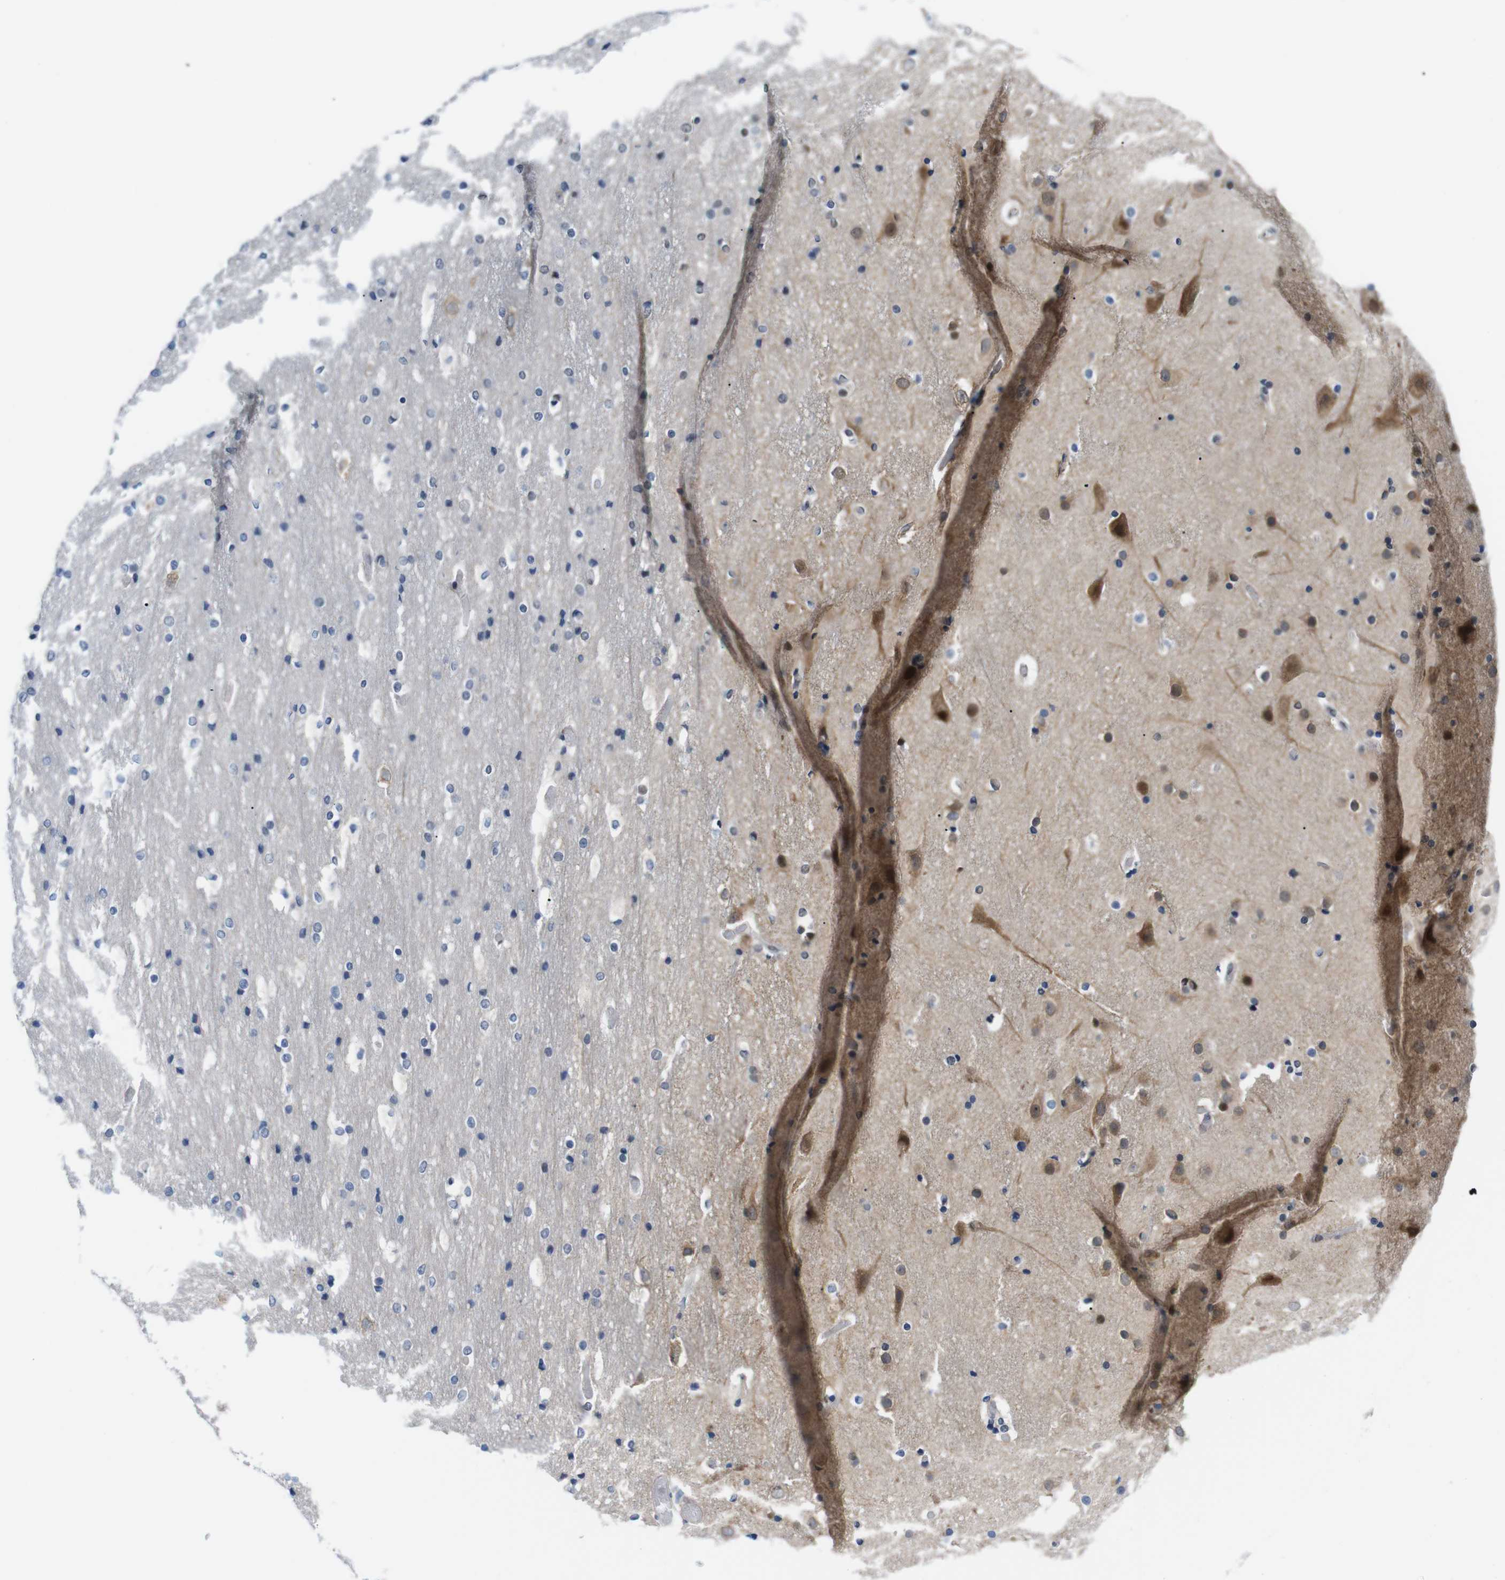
{"staining": {"intensity": "negative", "quantity": "none", "location": "none"}, "tissue": "cerebral cortex", "cell_type": "Endothelial cells", "image_type": "normal", "snomed": [{"axis": "morphology", "description": "Normal tissue, NOS"}, {"axis": "topography", "description": "Cerebral cortex"}], "caption": "Histopathology image shows no significant protein staining in endothelial cells of benign cerebral cortex.", "gene": "PSME3", "patient": {"sex": "male", "age": 57}}